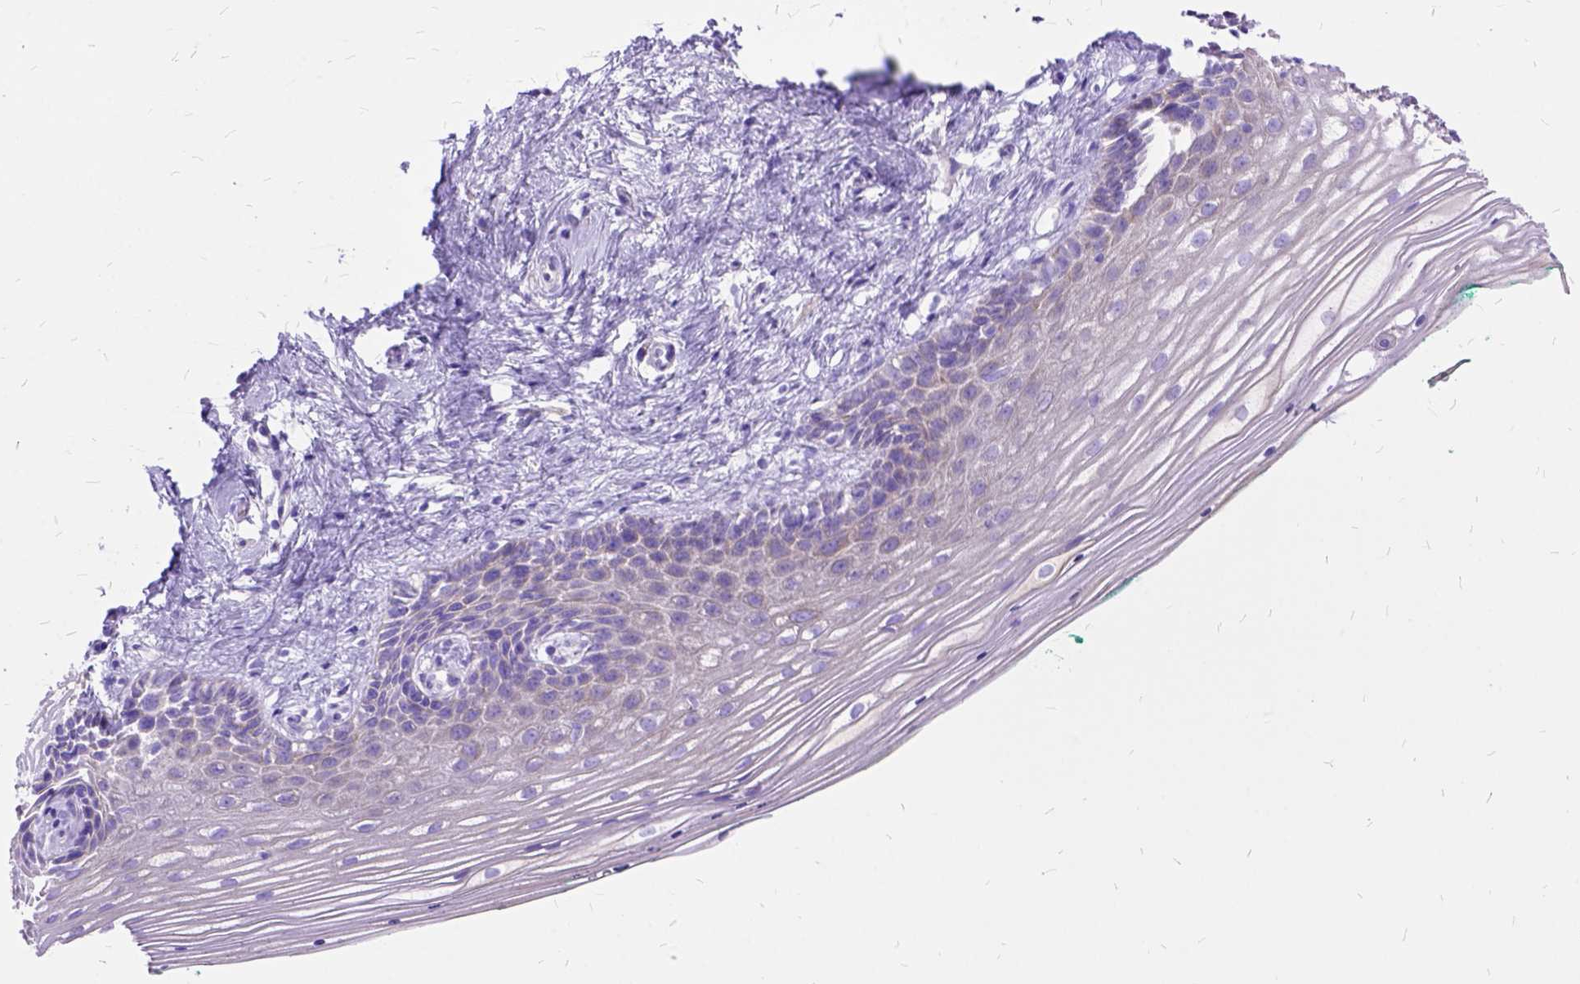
{"staining": {"intensity": "weak", "quantity": "25%-75%", "location": "cytoplasmic/membranous"}, "tissue": "vagina", "cell_type": "Squamous epithelial cells", "image_type": "normal", "snomed": [{"axis": "morphology", "description": "Normal tissue, NOS"}, {"axis": "topography", "description": "Vagina"}], "caption": "Vagina was stained to show a protein in brown. There is low levels of weak cytoplasmic/membranous staining in about 25%-75% of squamous epithelial cells. (brown staining indicates protein expression, while blue staining denotes nuclei).", "gene": "DNAH2", "patient": {"sex": "female", "age": 42}}